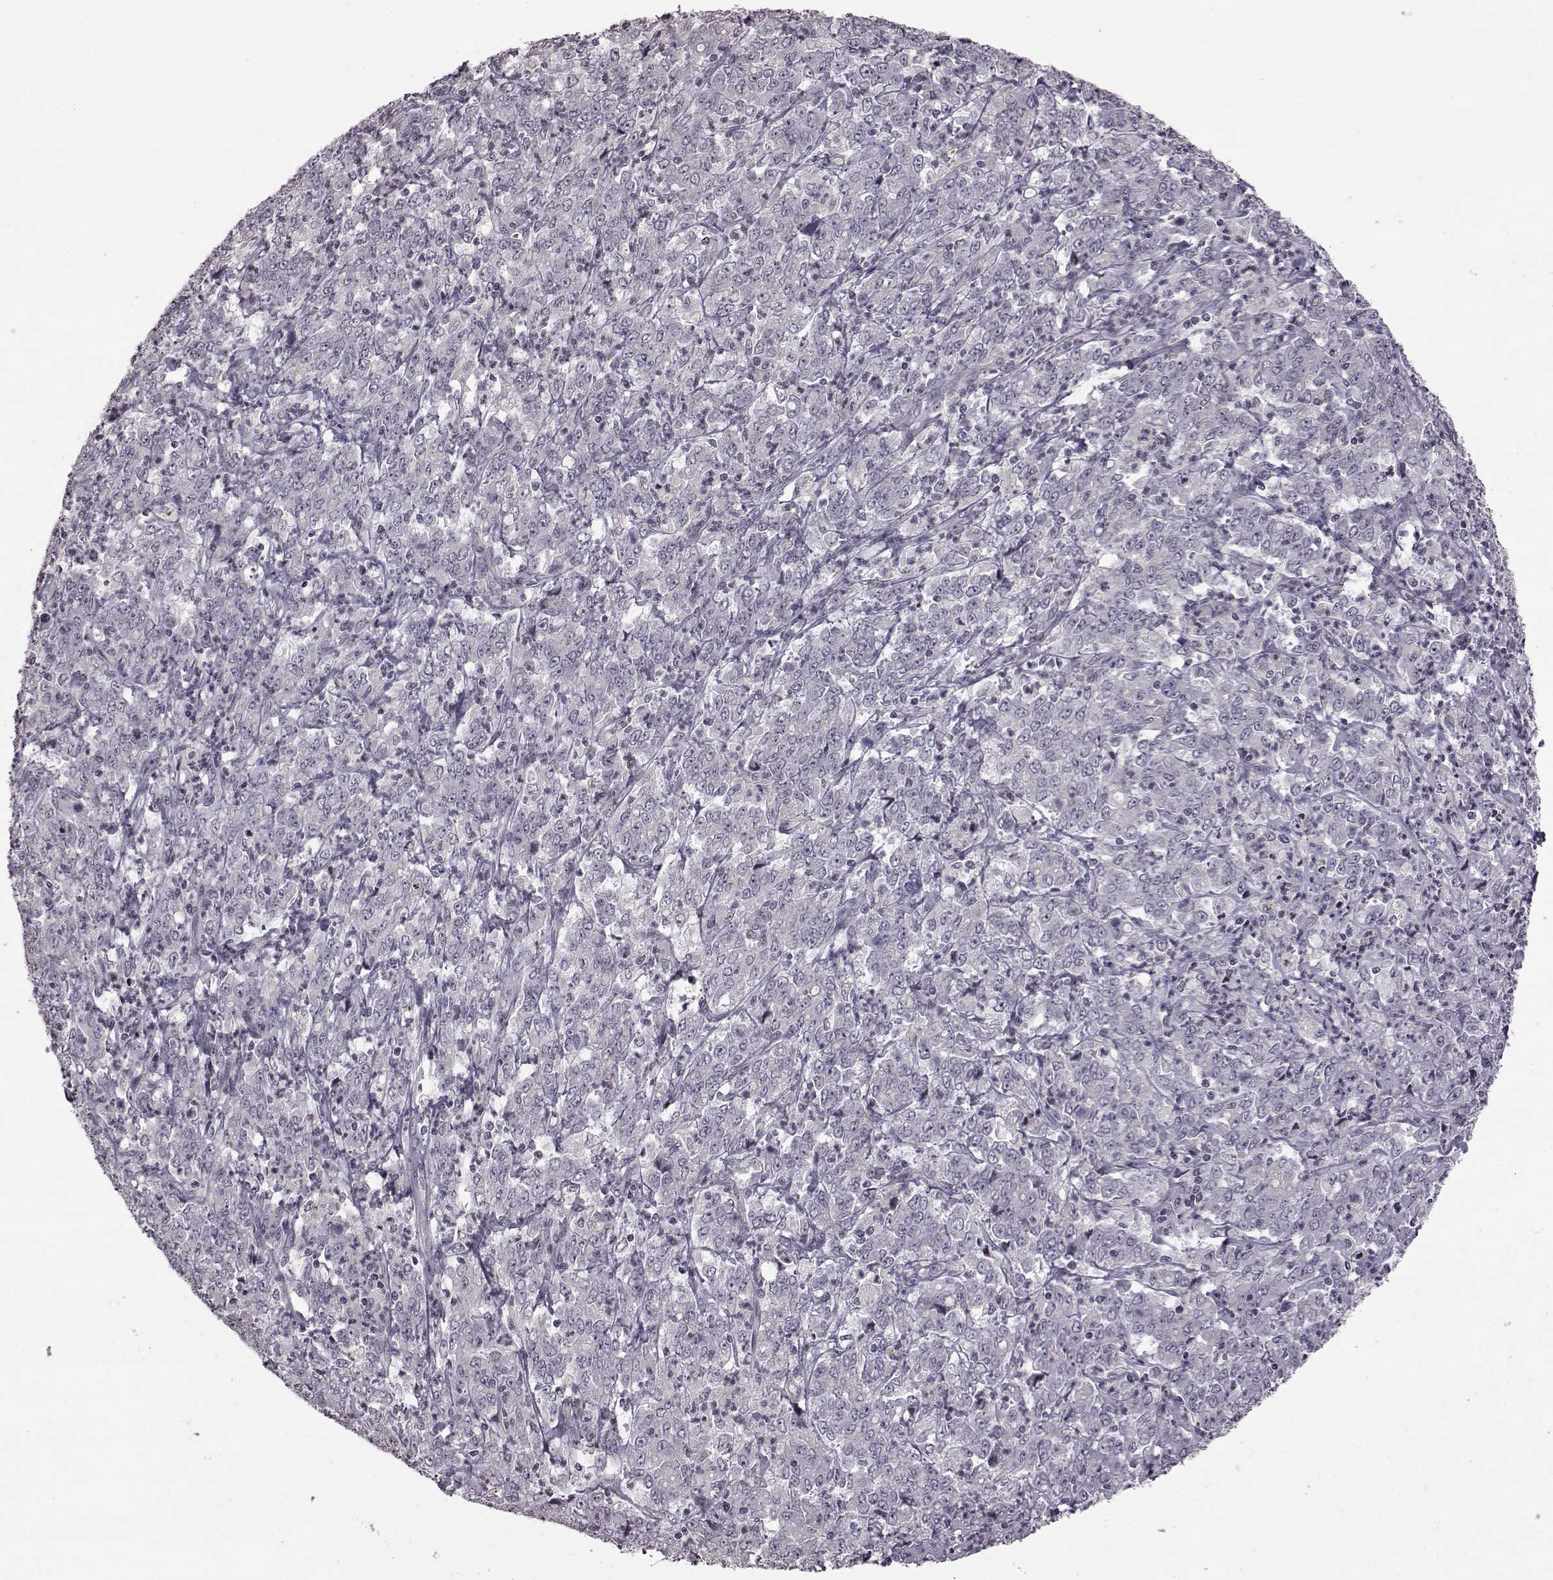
{"staining": {"intensity": "negative", "quantity": "none", "location": "none"}, "tissue": "stomach cancer", "cell_type": "Tumor cells", "image_type": "cancer", "snomed": [{"axis": "morphology", "description": "Adenocarcinoma, NOS"}, {"axis": "topography", "description": "Stomach, lower"}], "caption": "High magnification brightfield microscopy of stomach cancer stained with DAB (brown) and counterstained with hematoxylin (blue): tumor cells show no significant expression.", "gene": "GAL", "patient": {"sex": "female", "age": 71}}